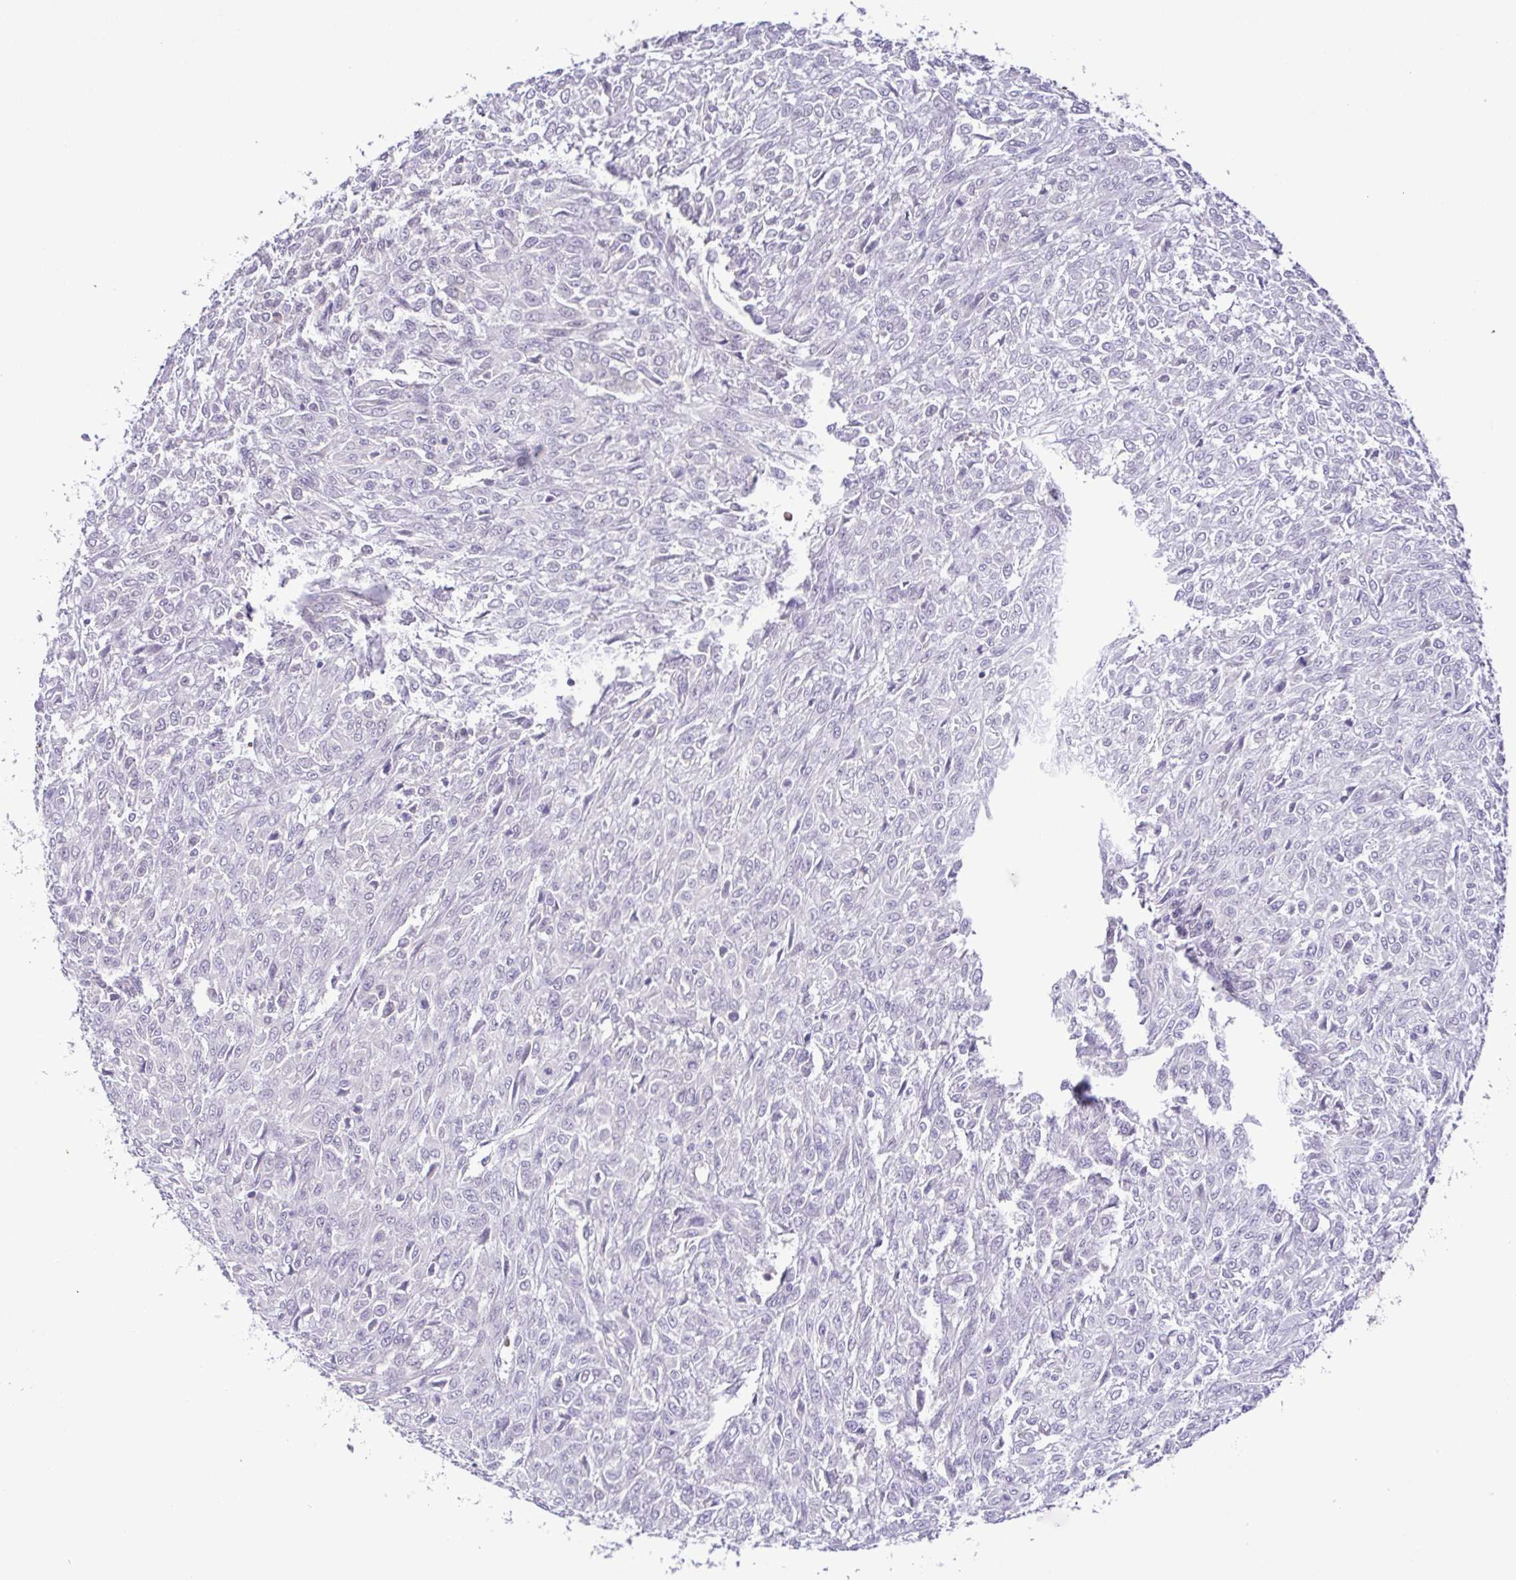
{"staining": {"intensity": "negative", "quantity": "none", "location": "none"}, "tissue": "renal cancer", "cell_type": "Tumor cells", "image_type": "cancer", "snomed": [{"axis": "morphology", "description": "Adenocarcinoma, NOS"}, {"axis": "topography", "description": "Kidney"}], "caption": "Tumor cells are negative for brown protein staining in renal adenocarcinoma. (DAB immunohistochemistry, high magnification).", "gene": "IL1RN", "patient": {"sex": "male", "age": 58}}